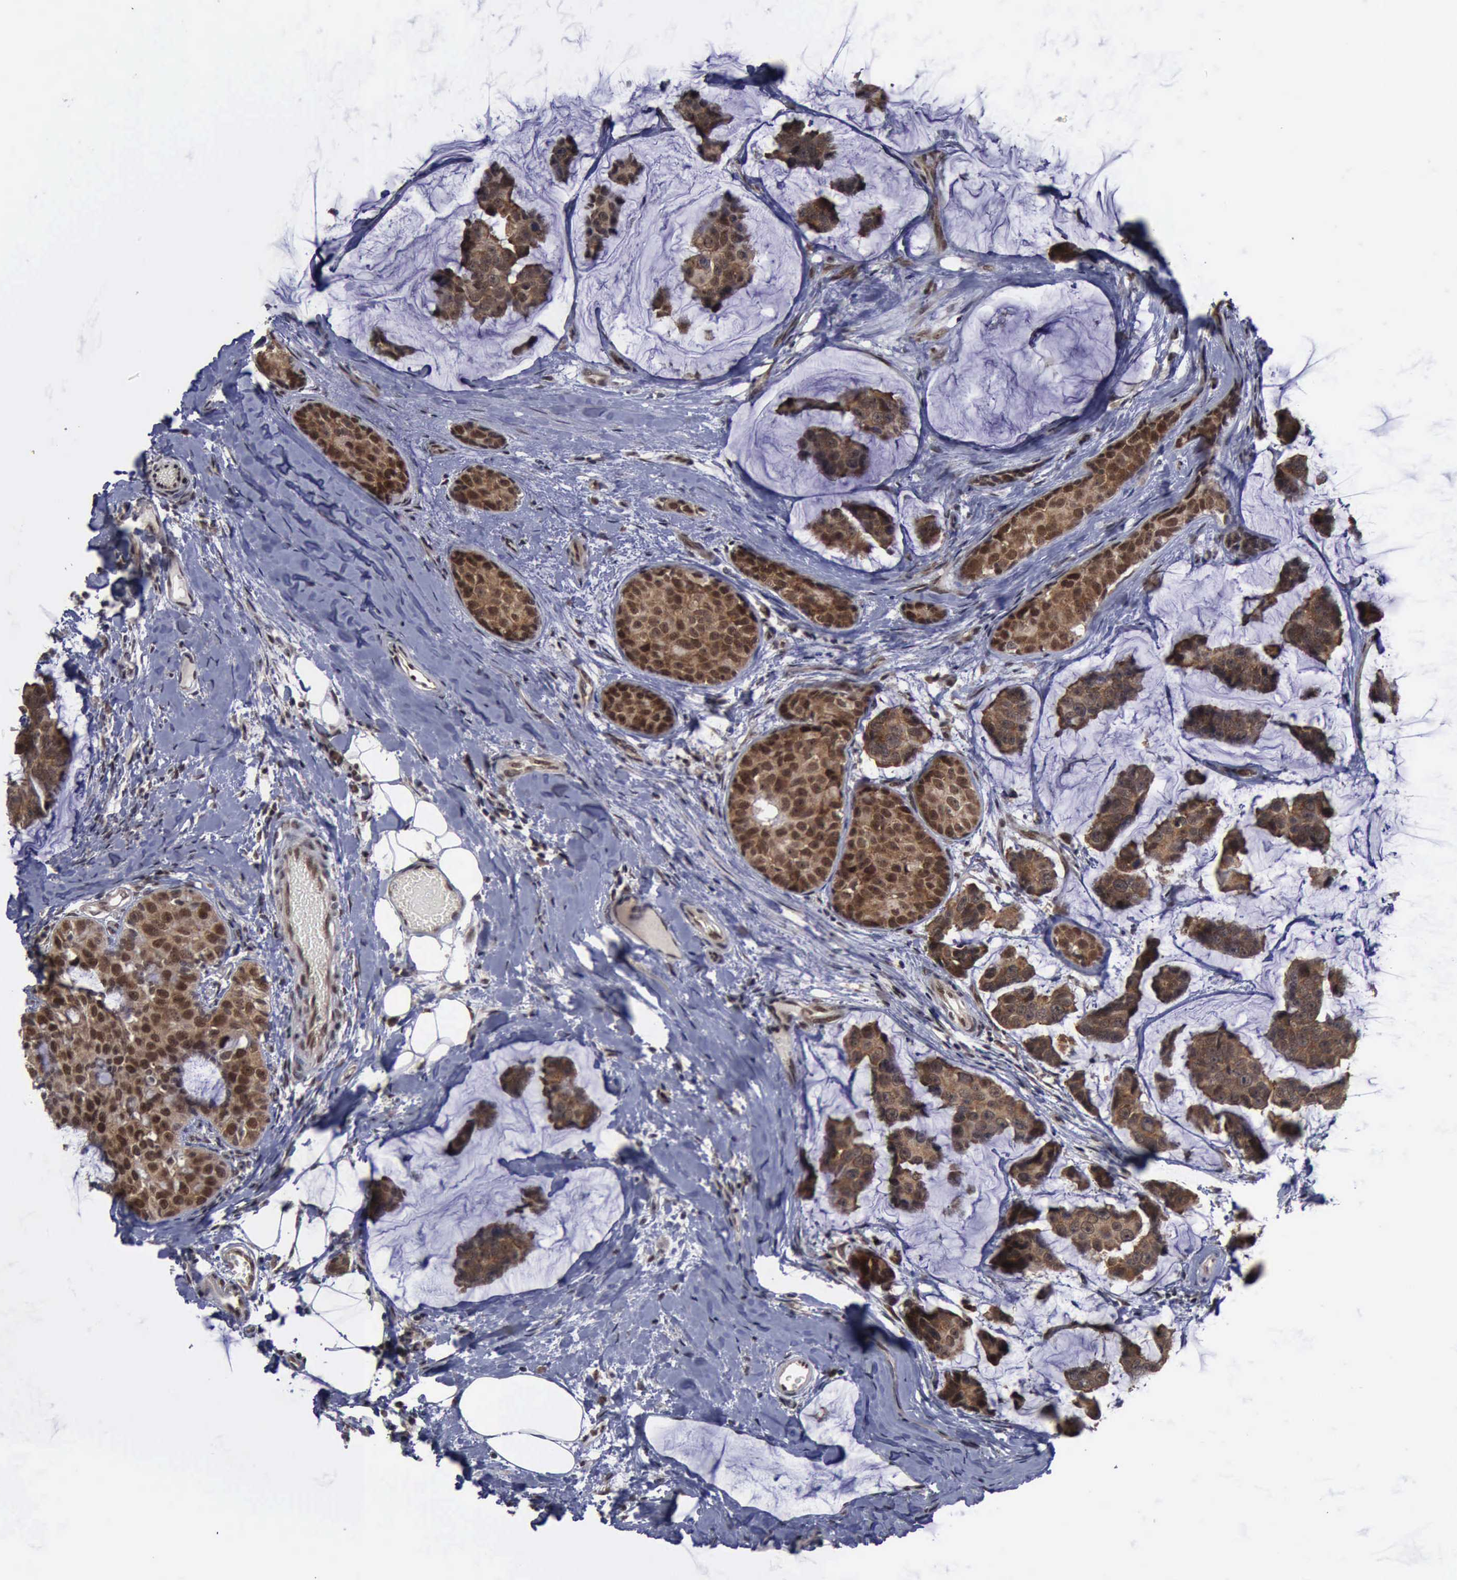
{"staining": {"intensity": "moderate", "quantity": ">75%", "location": "cytoplasmic/membranous,nuclear"}, "tissue": "breast cancer", "cell_type": "Tumor cells", "image_type": "cancer", "snomed": [{"axis": "morphology", "description": "Normal tissue, NOS"}, {"axis": "morphology", "description": "Duct carcinoma"}, {"axis": "topography", "description": "Breast"}], "caption": "A brown stain labels moderate cytoplasmic/membranous and nuclear positivity of a protein in breast cancer (infiltrating ductal carcinoma) tumor cells. Immunohistochemistry stains the protein of interest in brown and the nuclei are stained blue.", "gene": "RTCB", "patient": {"sex": "female", "age": 50}}